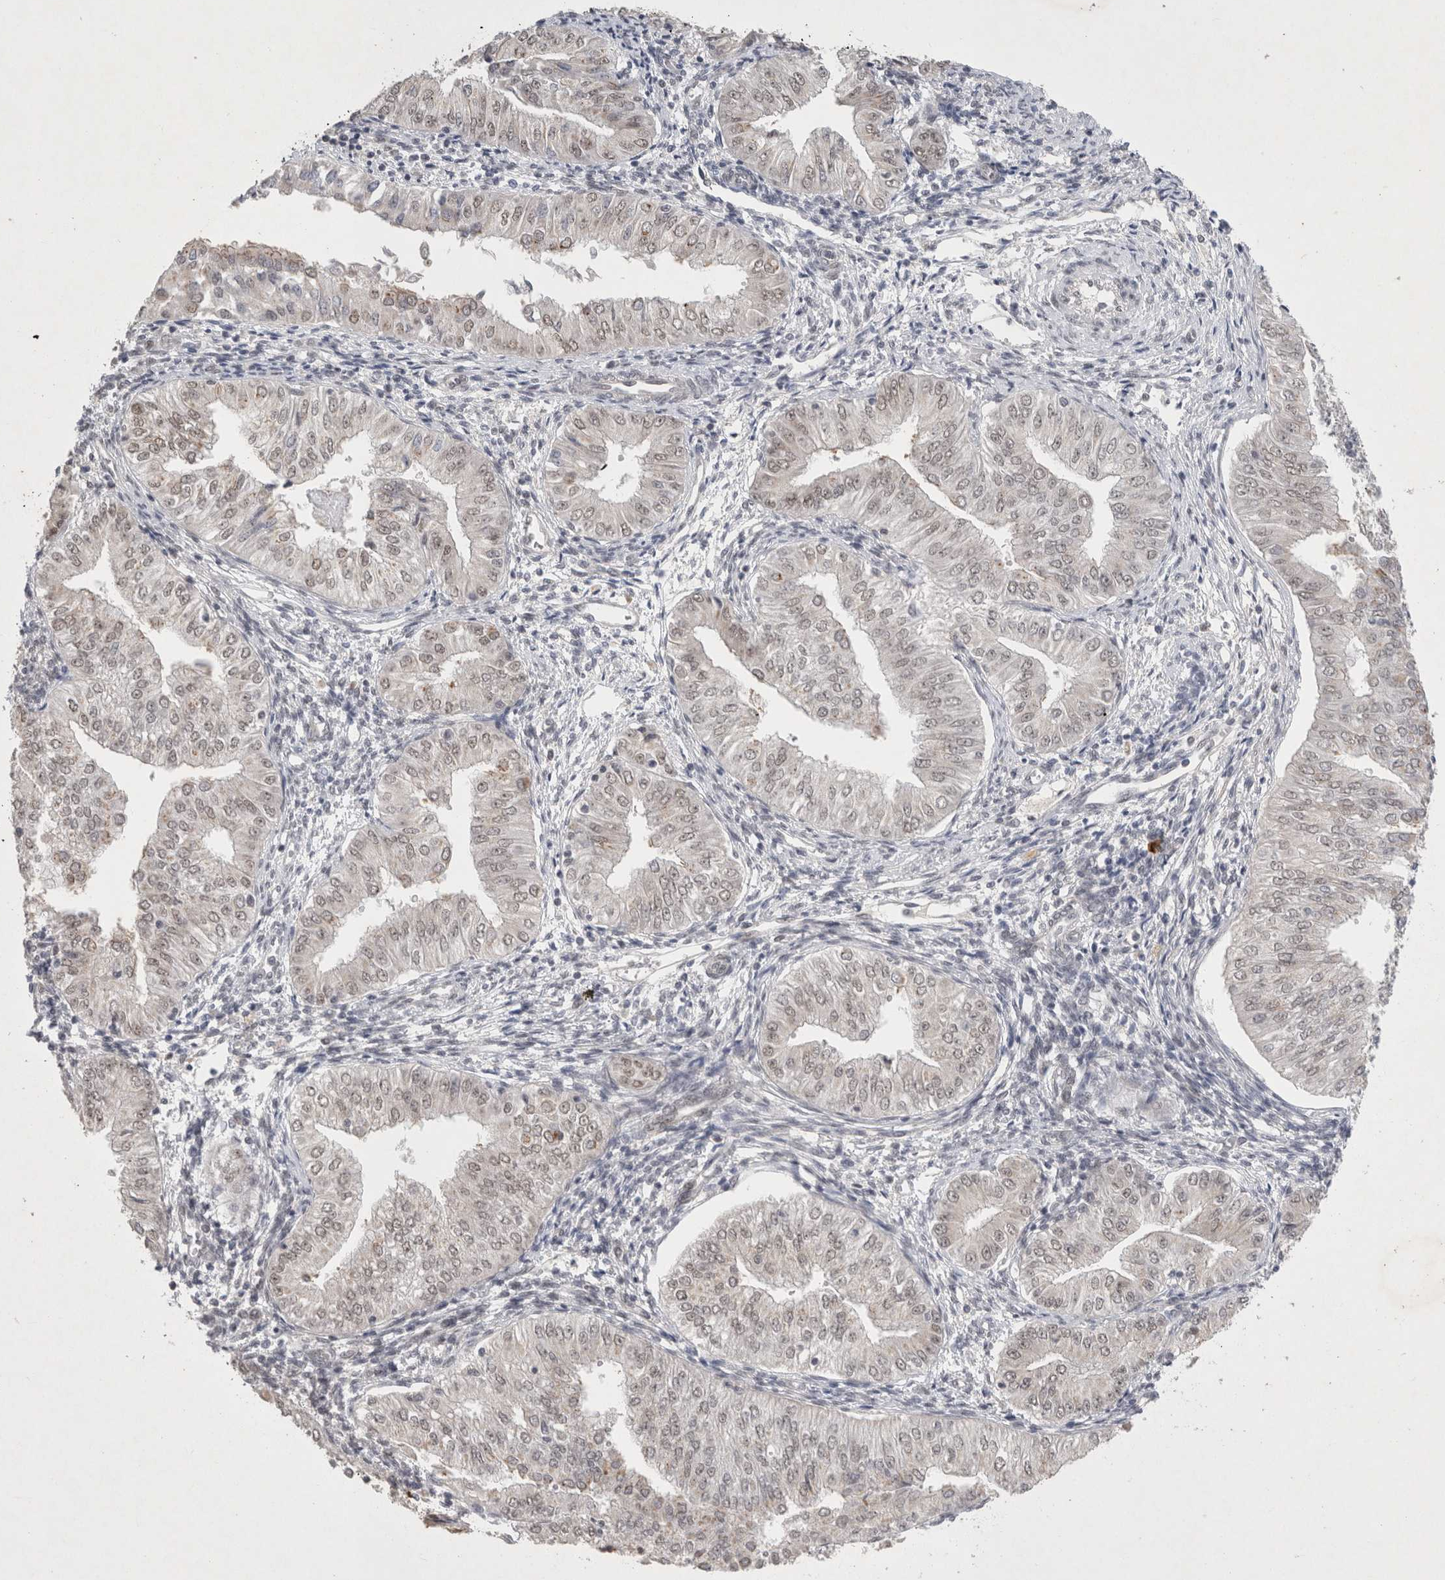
{"staining": {"intensity": "weak", "quantity": "25%-75%", "location": "nuclear"}, "tissue": "endometrial cancer", "cell_type": "Tumor cells", "image_type": "cancer", "snomed": [{"axis": "morphology", "description": "Normal tissue, NOS"}, {"axis": "morphology", "description": "Adenocarcinoma, NOS"}, {"axis": "topography", "description": "Endometrium"}], "caption": "Immunohistochemistry (DAB (3,3'-diaminobenzidine)) staining of adenocarcinoma (endometrial) exhibits weak nuclear protein staining in approximately 25%-75% of tumor cells. Using DAB (brown) and hematoxylin (blue) stains, captured at high magnification using brightfield microscopy.", "gene": "RECQL4", "patient": {"sex": "female", "age": 53}}